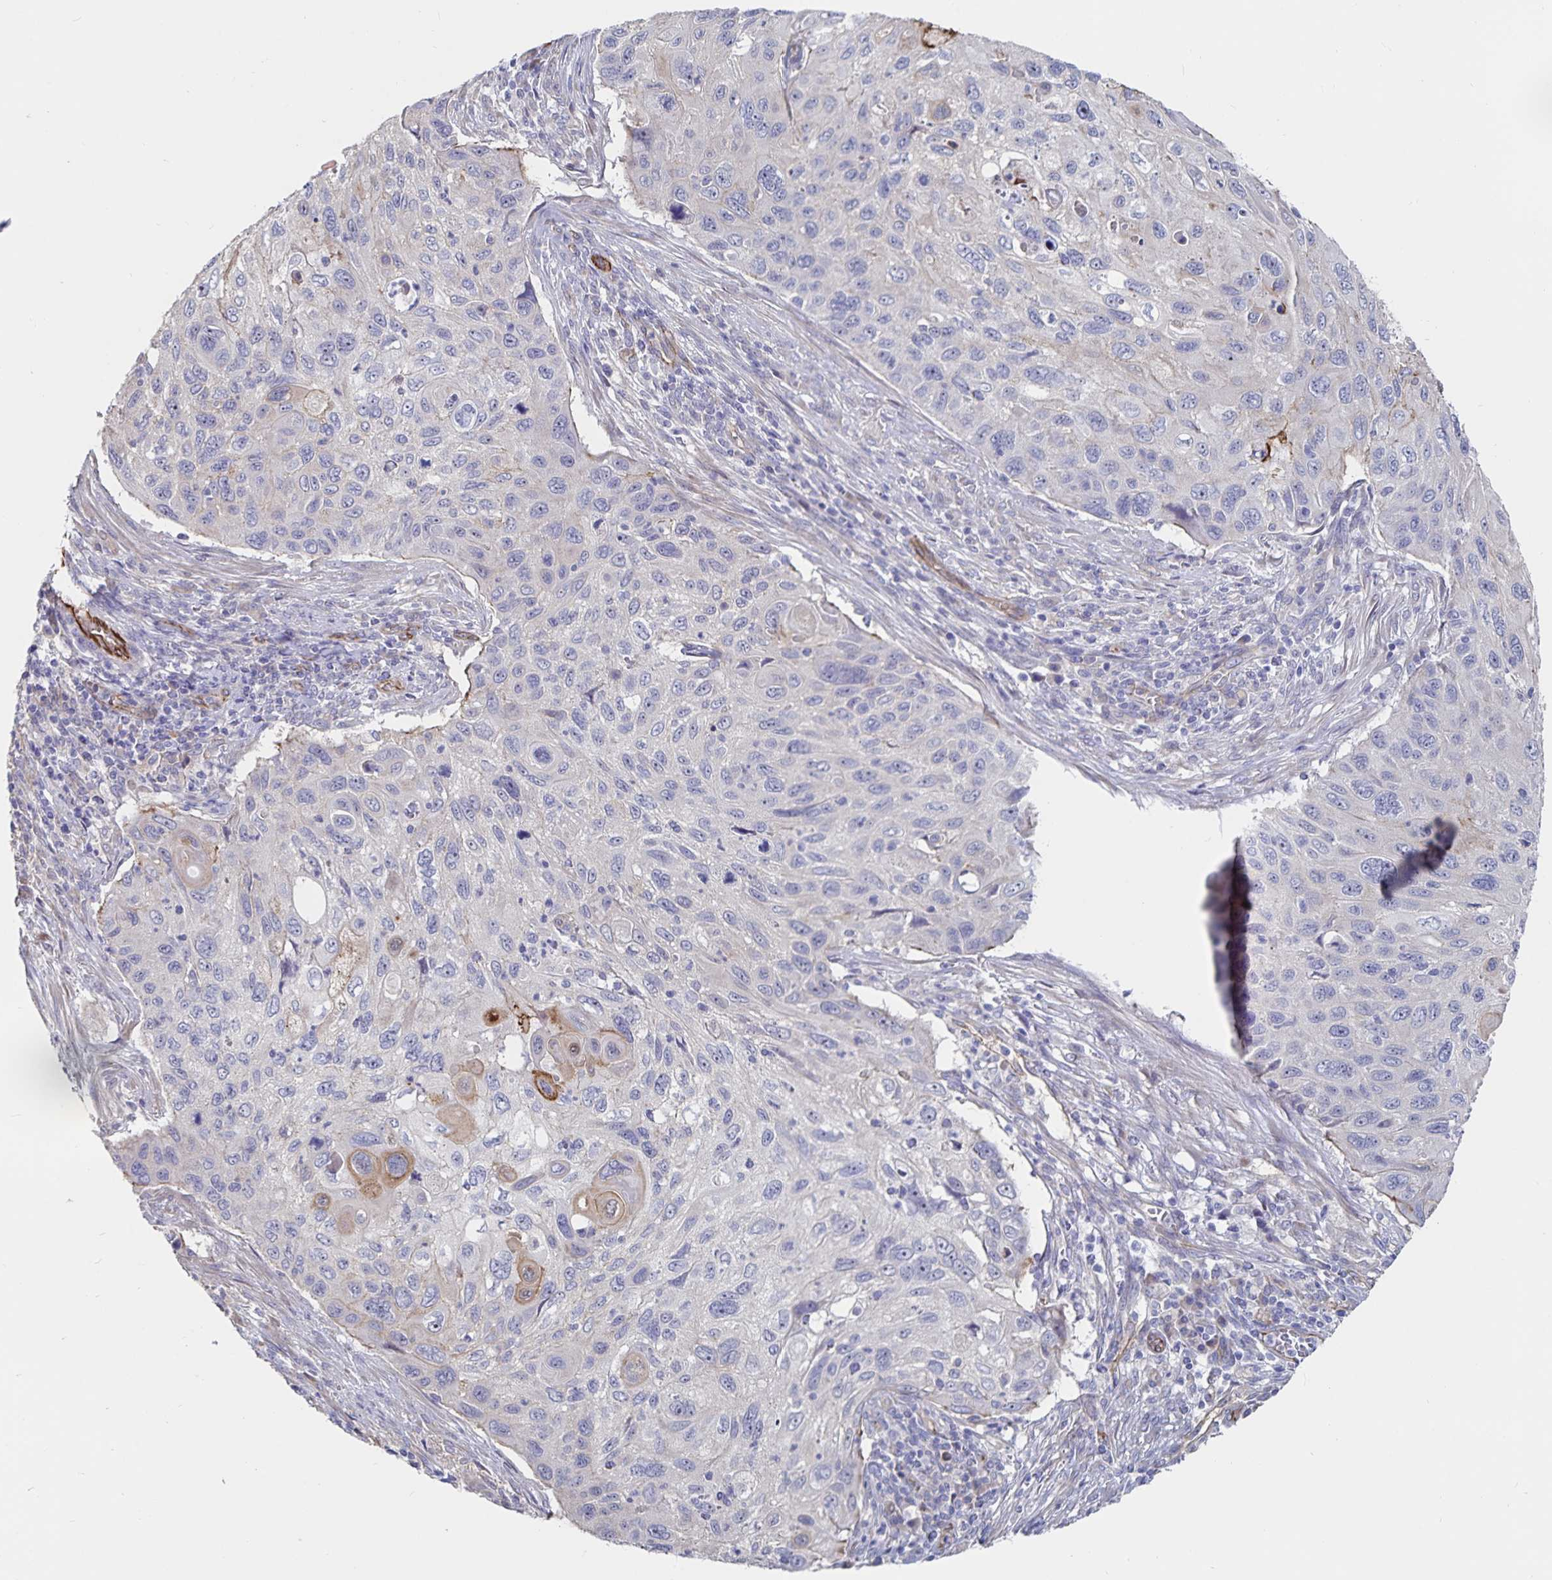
{"staining": {"intensity": "moderate", "quantity": "<25%", "location": "cytoplasmic/membranous"}, "tissue": "cervical cancer", "cell_type": "Tumor cells", "image_type": "cancer", "snomed": [{"axis": "morphology", "description": "Squamous cell carcinoma, NOS"}, {"axis": "topography", "description": "Cervix"}], "caption": "IHC photomicrograph of neoplastic tissue: human squamous cell carcinoma (cervical) stained using immunohistochemistry demonstrates low levels of moderate protein expression localized specifically in the cytoplasmic/membranous of tumor cells, appearing as a cytoplasmic/membranous brown color.", "gene": "SSTR1", "patient": {"sex": "female", "age": 70}}